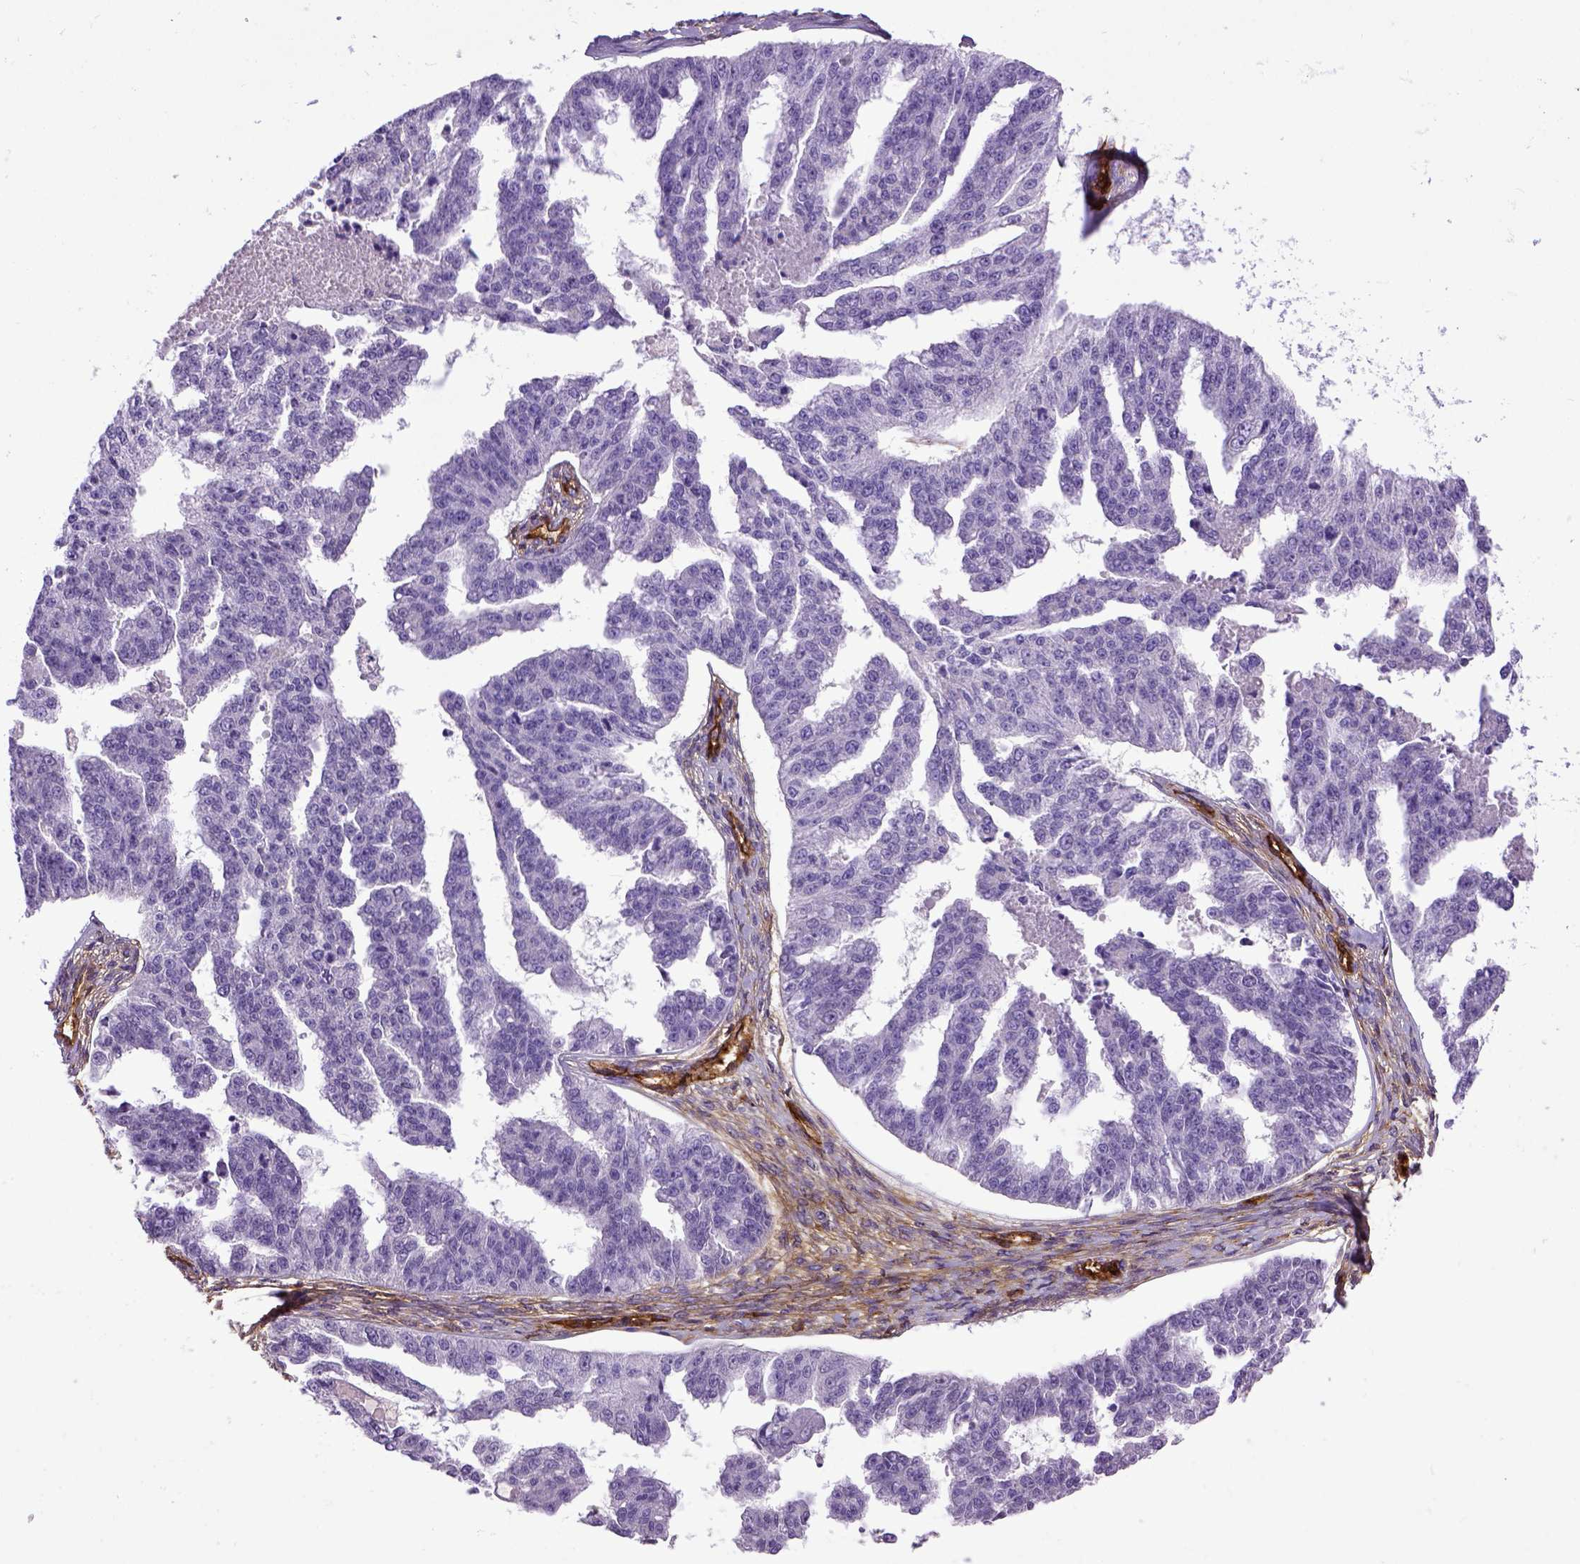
{"staining": {"intensity": "negative", "quantity": "none", "location": "none"}, "tissue": "ovarian cancer", "cell_type": "Tumor cells", "image_type": "cancer", "snomed": [{"axis": "morphology", "description": "Cystadenocarcinoma, serous, NOS"}, {"axis": "topography", "description": "Ovary"}], "caption": "A histopathology image of ovarian cancer stained for a protein demonstrates no brown staining in tumor cells.", "gene": "ENG", "patient": {"sex": "female", "age": 58}}